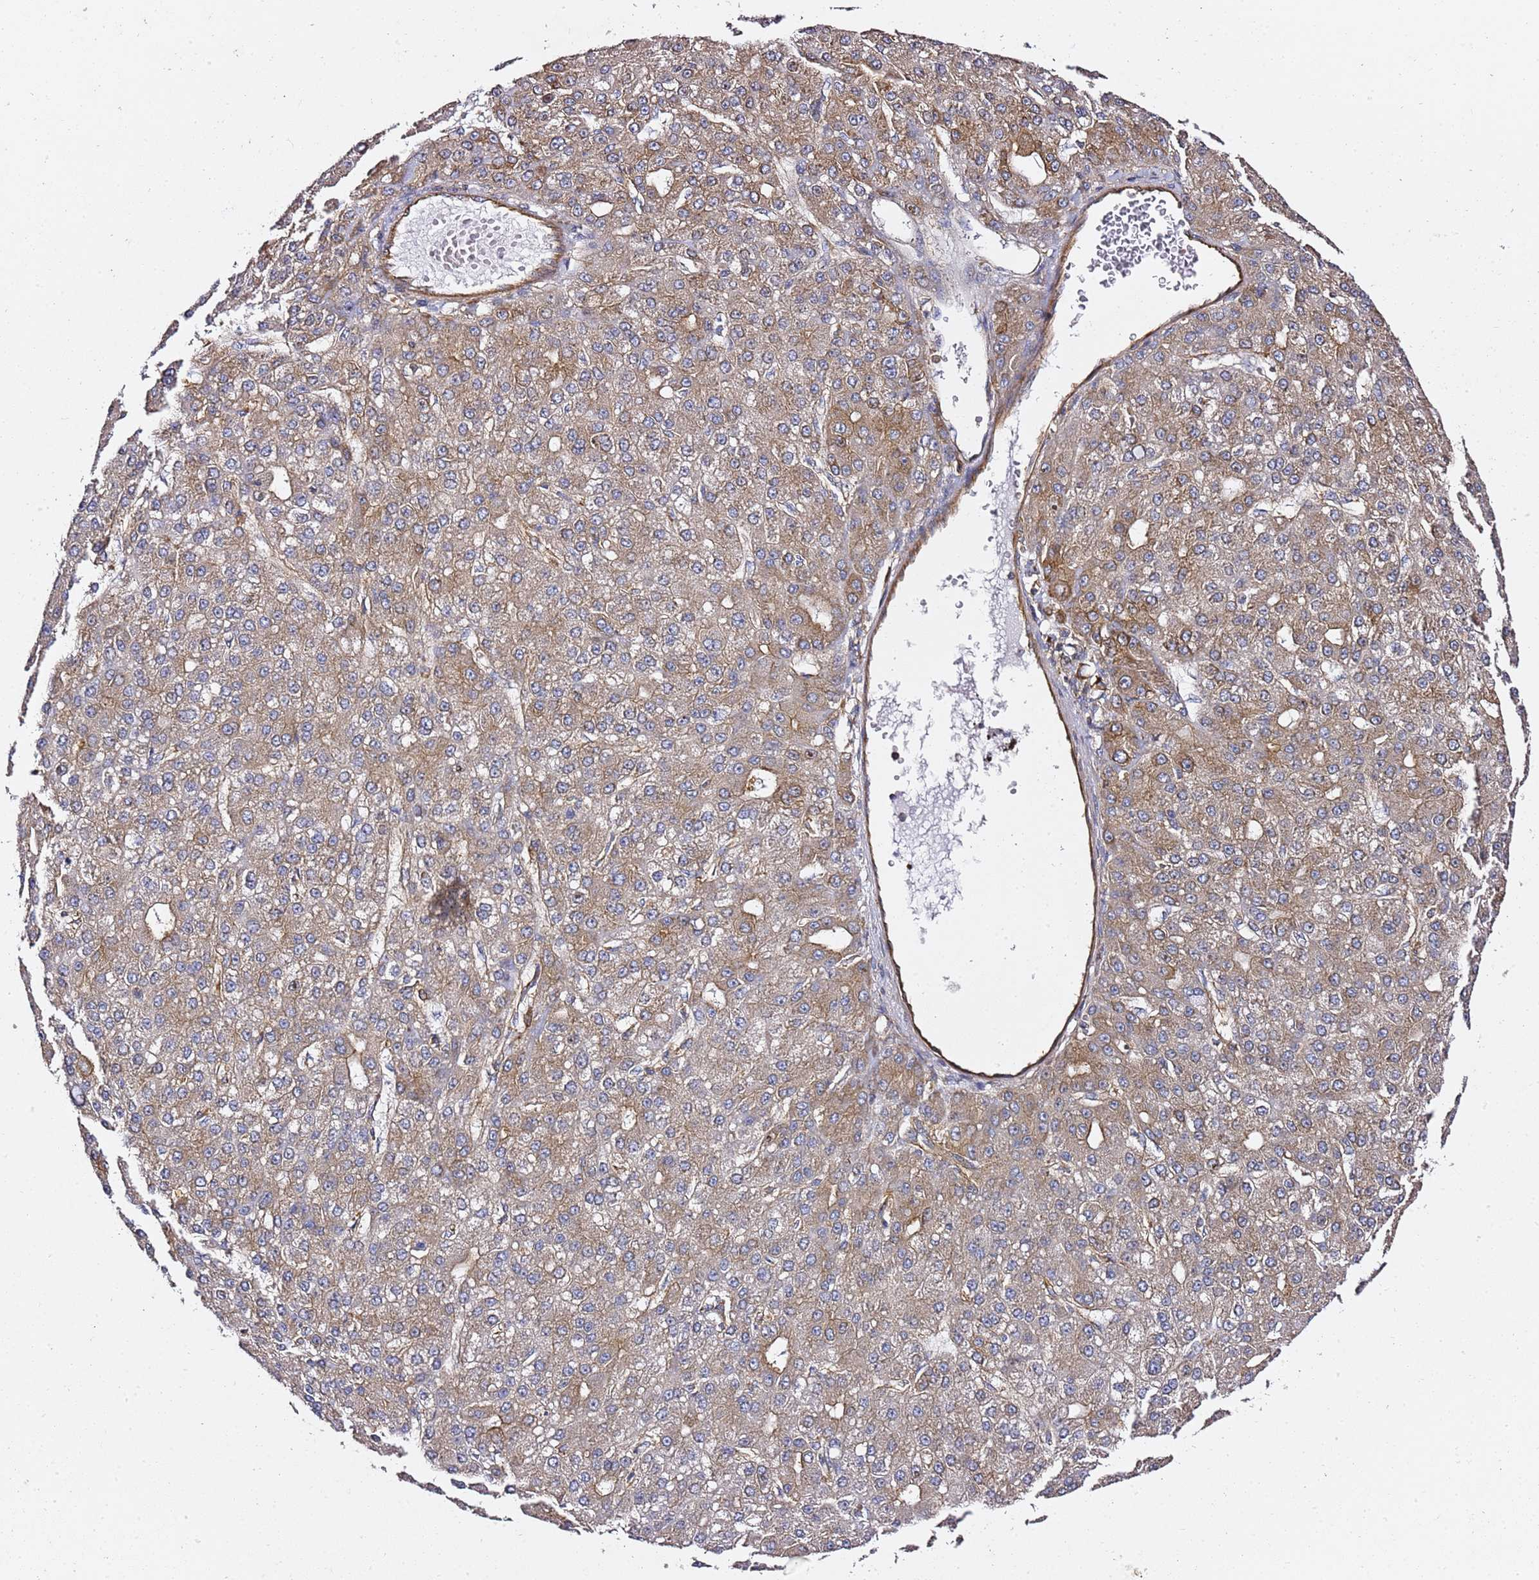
{"staining": {"intensity": "moderate", "quantity": ">75%", "location": "cytoplasmic/membranous"}, "tissue": "liver cancer", "cell_type": "Tumor cells", "image_type": "cancer", "snomed": [{"axis": "morphology", "description": "Carcinoma, Hepatocellular, NOS"}, {"axis": "topography", "description": "Liver"}], "caption": "Human hepatocellular carcinoma (liver) stained for a protein (brown) demonstrates moderate cytoplasmic/membranous positive staining in about >75% of tumor cells.", "gene": "TPST1", "patient": {"sex": "male", "age": 67}}